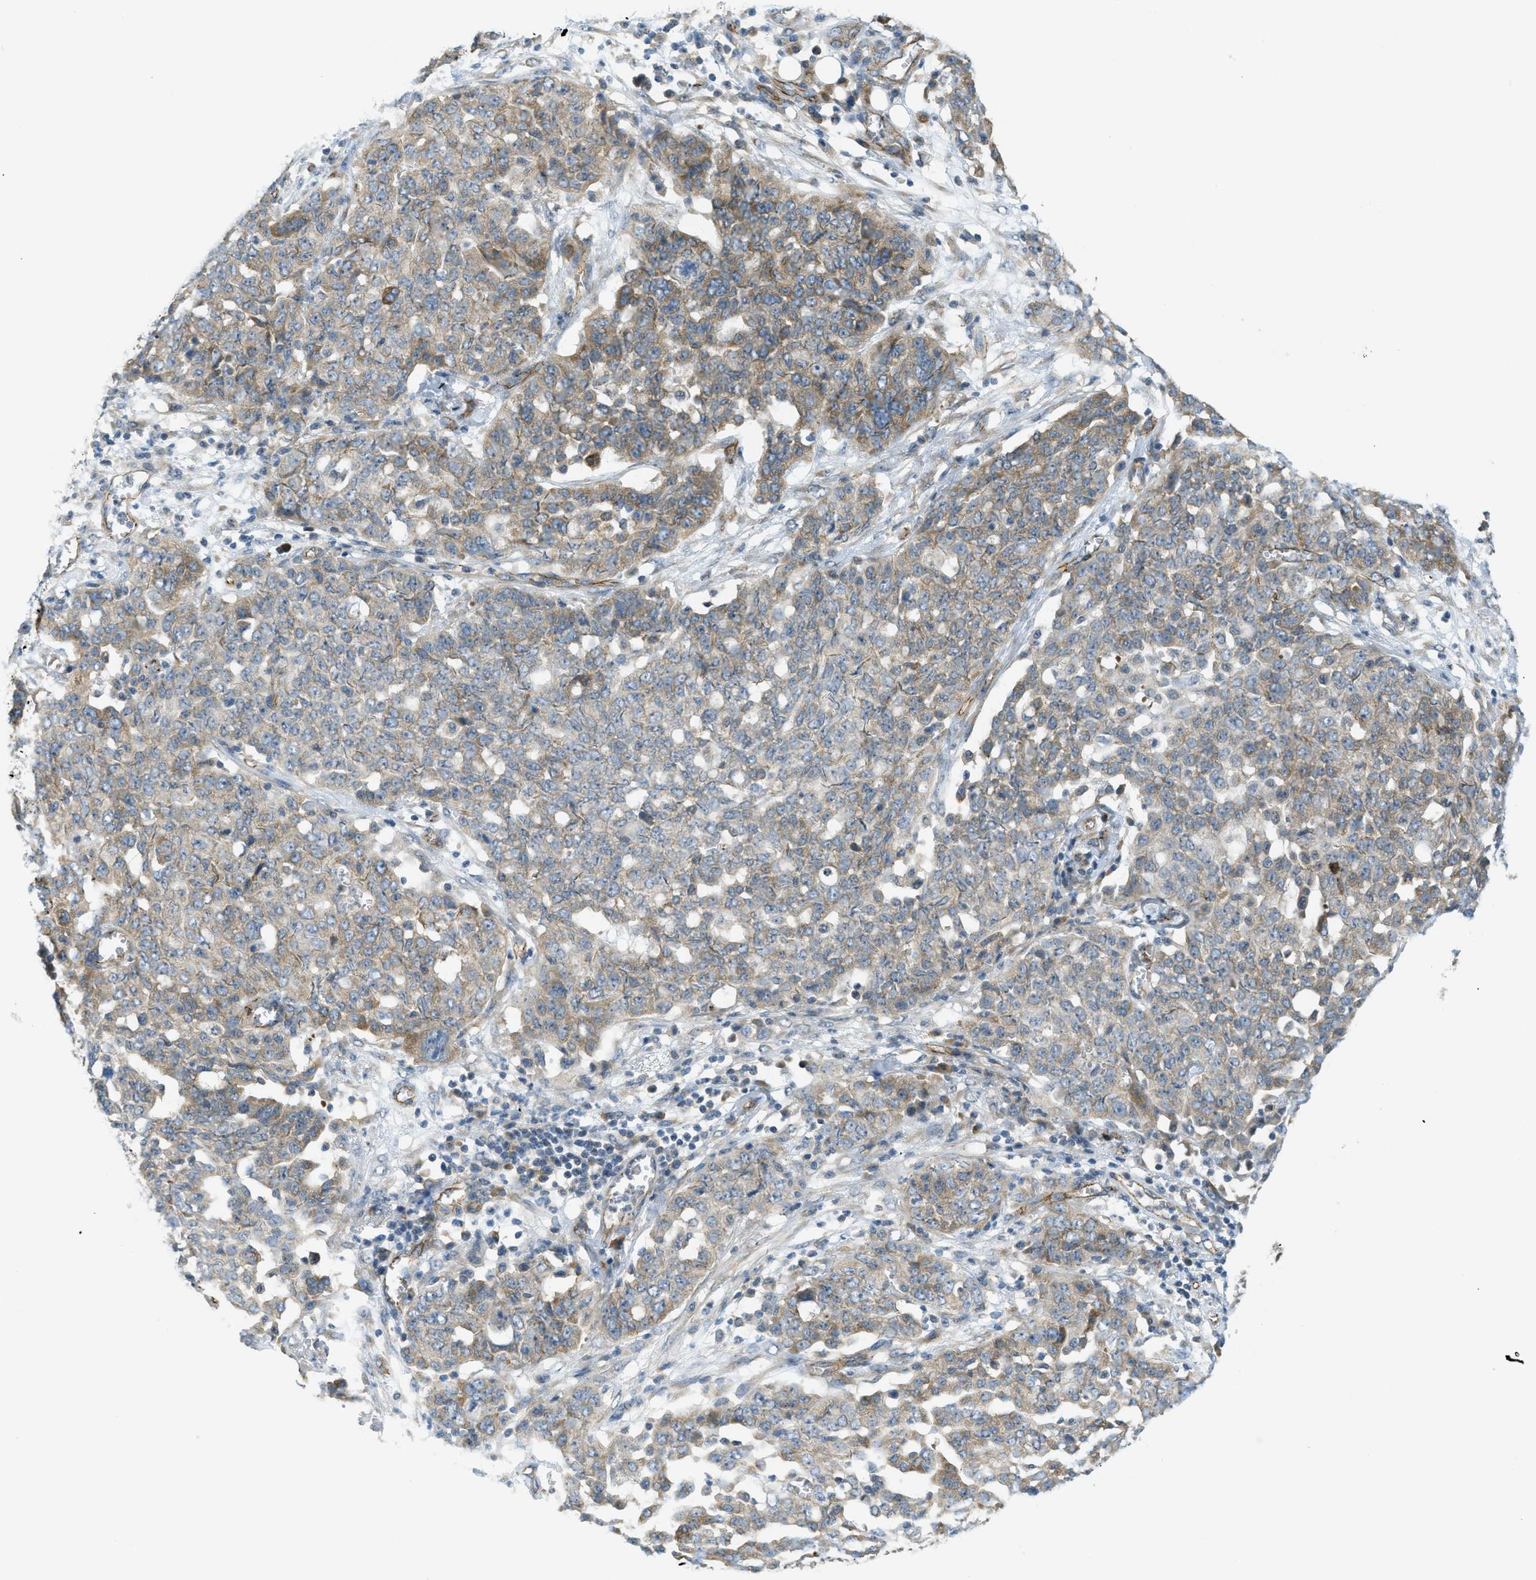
{"staining": {"intensity": "weak", "quantity": ">75%", "location": "cytoplasmic/membranous"}, "tissue": "ovarian cancer", "cell_type": "Tumor cells", "image_type": "cancer", "snomed": [{"axis": "morphology", "description": "Cystadenocarcinoma, serous, NOS"}, {"axis": "topography", "description": "Soft tissue"}, {"axis": "topography", "description": "Ovary"}], "caption": "Weak cytoplasmic/membranous protein expression is identified in about >75% of tumor cells in ovarian serous cystadenocarcinoma.", "gene": "JCAD", "patient": {"sex": "female", "age": 57}}